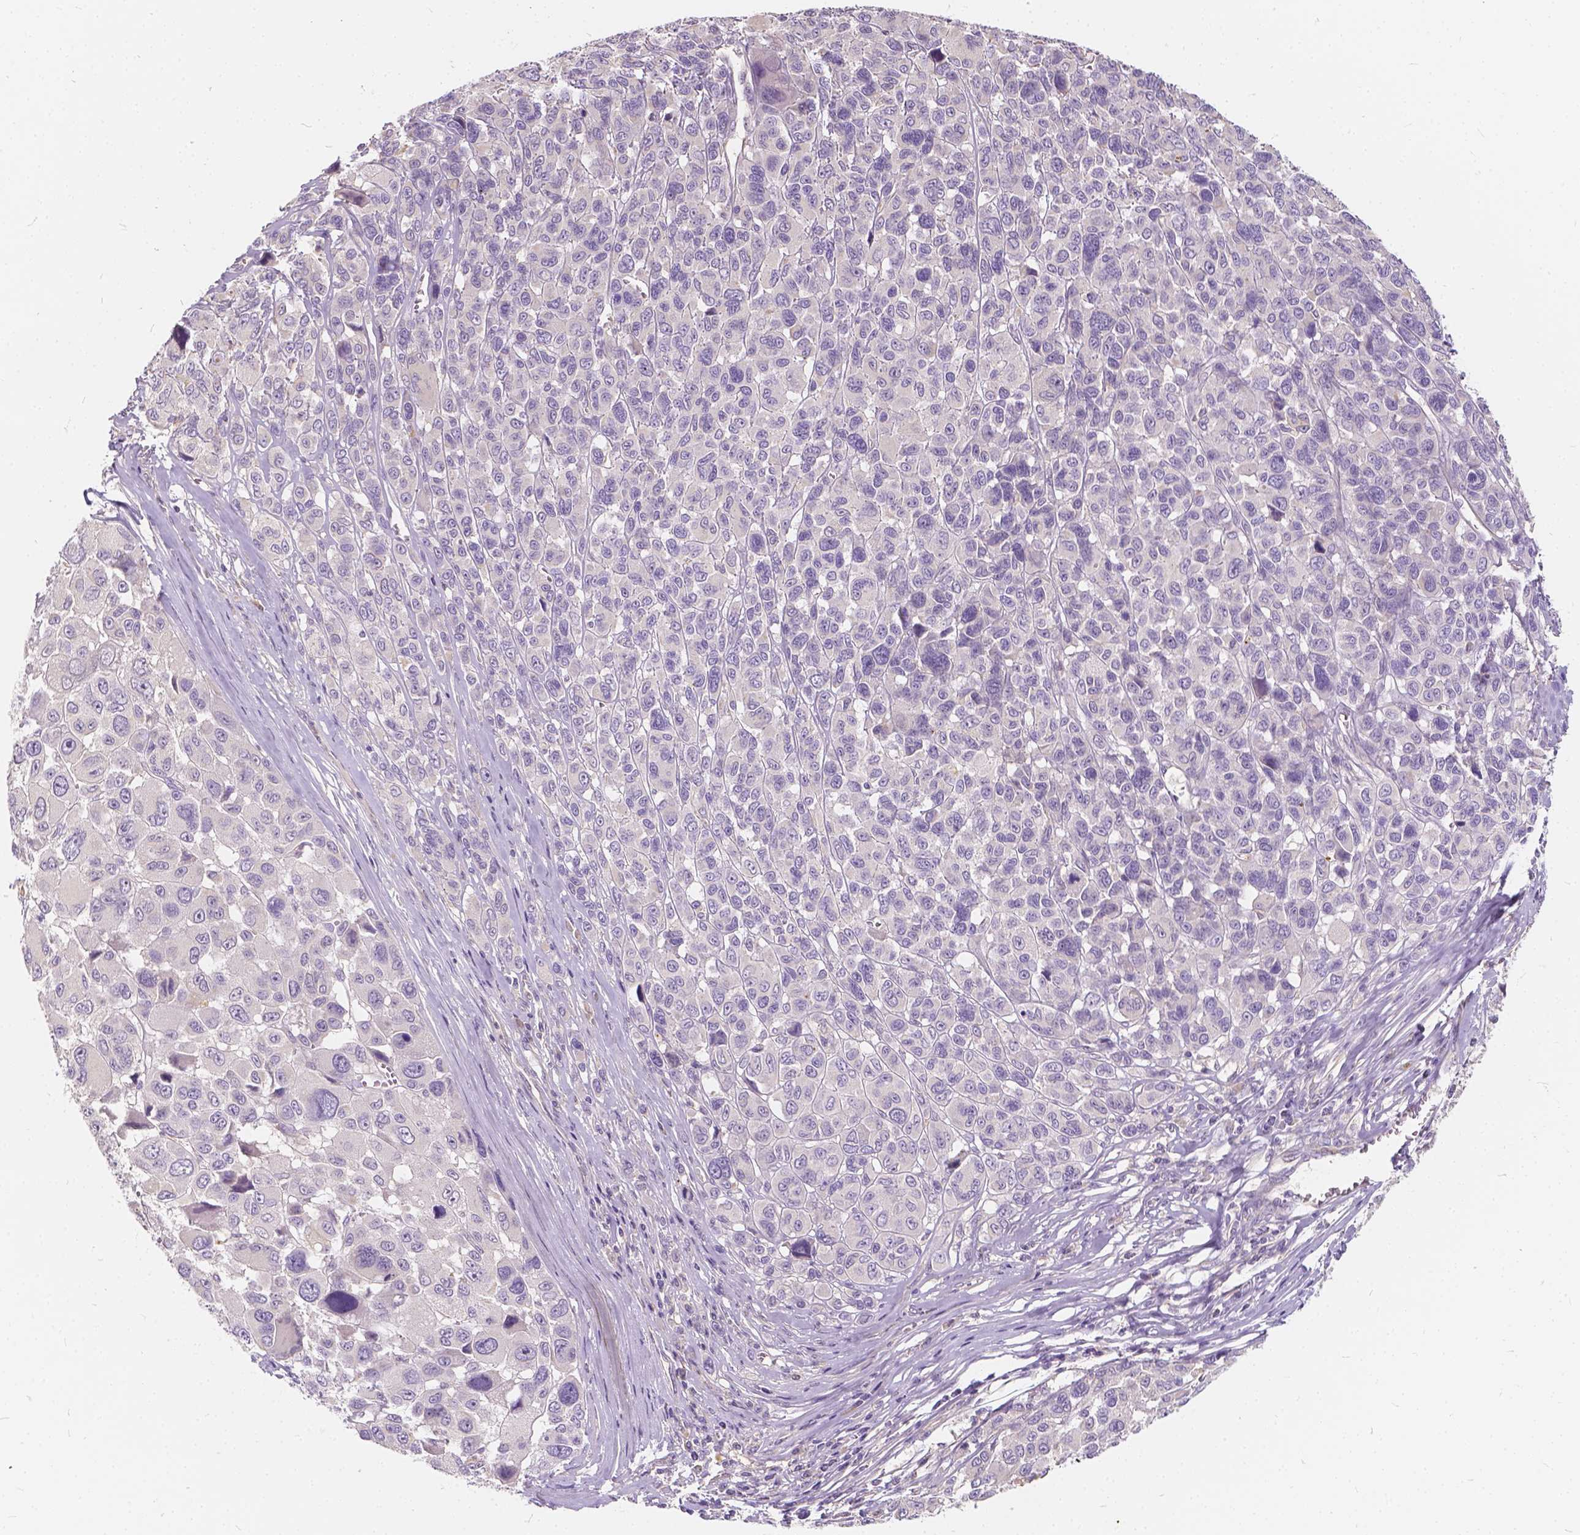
{"staining": {"intensity": "negative", "quantity": "none", "location": "none"}, "tissue": "melanoma", "cell_type": "Tumor cells", "image_type": "cancer", "snomed": [{"axis": "morphology", "description": "Malignant melanoma, NOS"}, {"axis": "topography", "description": "Skin"}], "caption": "IHC of melanoma exhibits no staining in tumor cells.", "gene": "KIAA0513", "patient": {"sex": "female", "age": 66}}